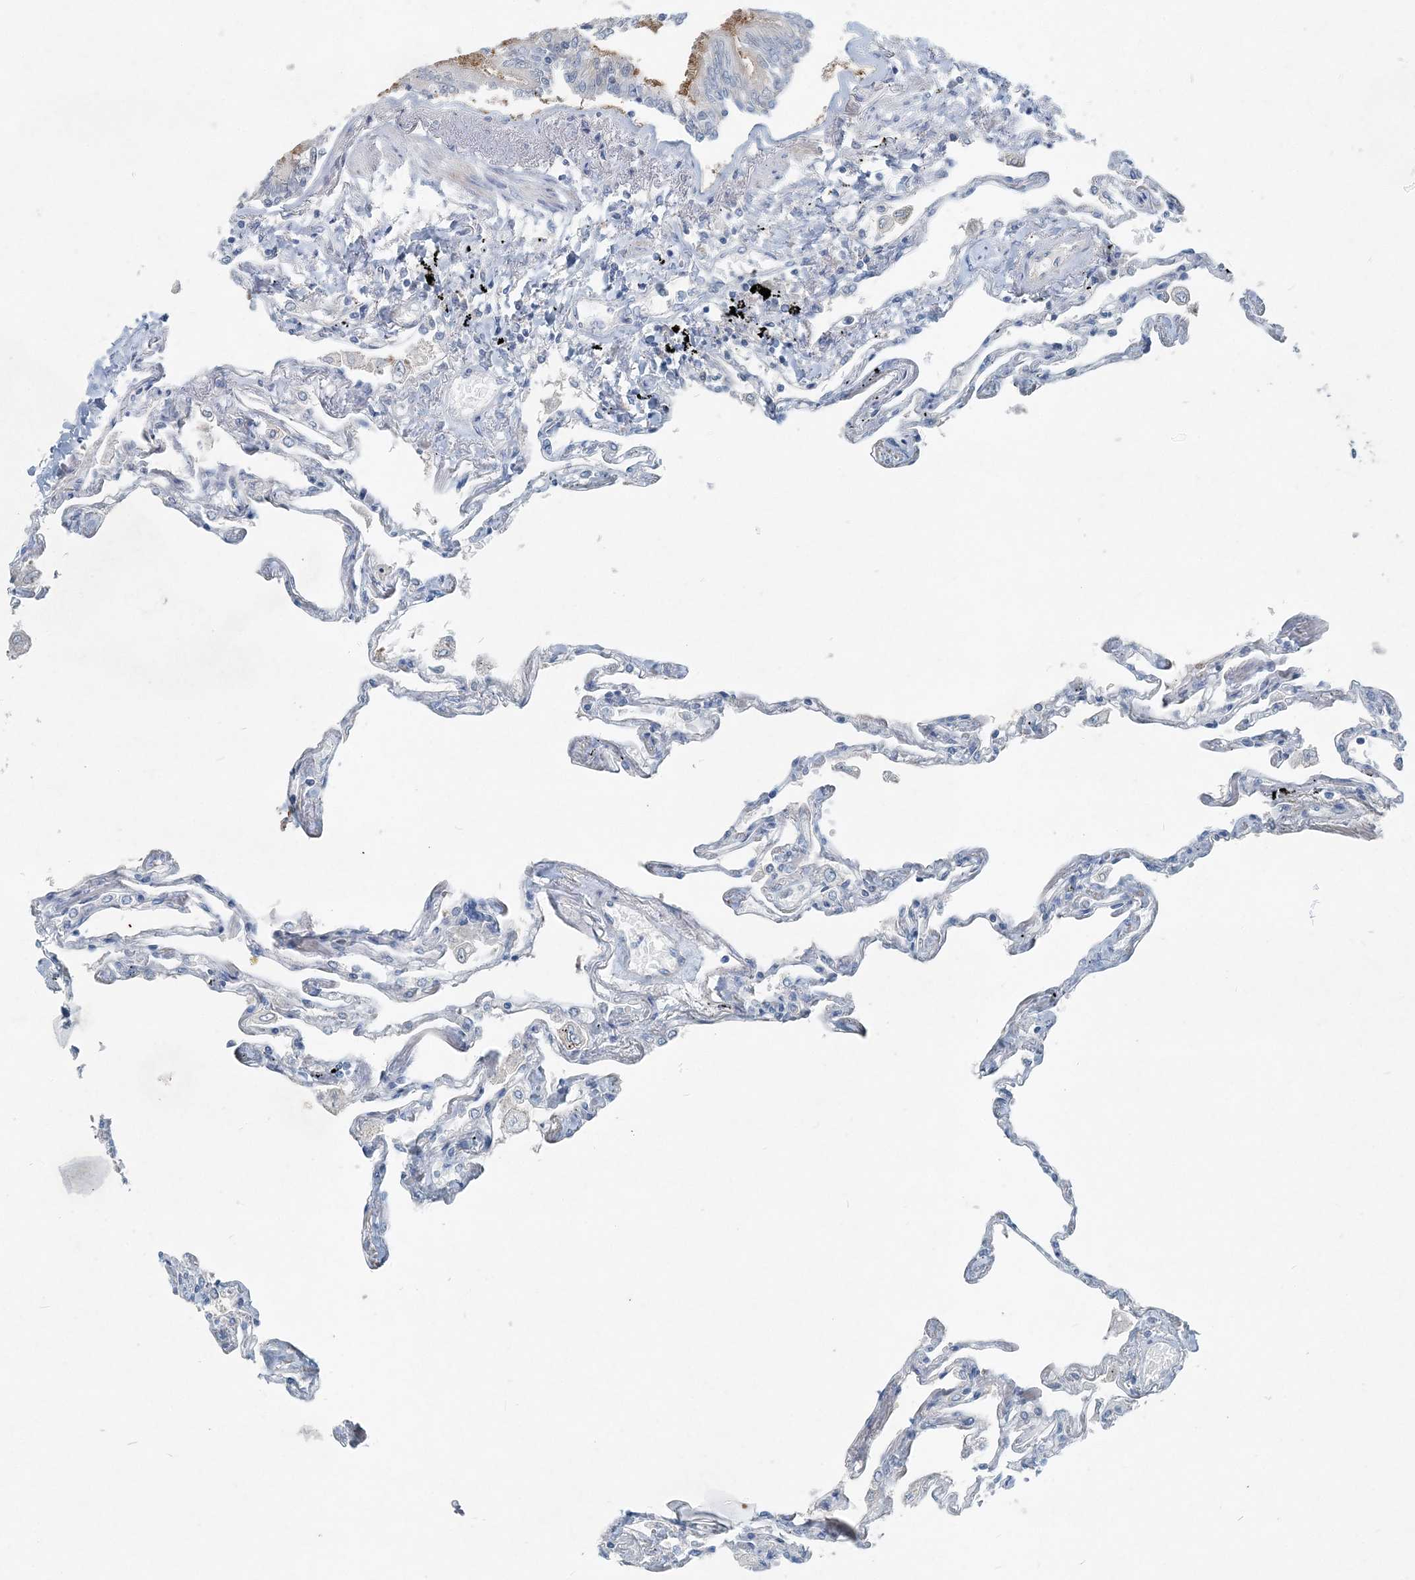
{"staining": {"intensity": "negative", "quantity": "none", "location": "none"}, "tissue": "lung", "cell_type": "Alveolar cells", "image_type": "normal", "snomed": [{"axis": "morphology", "description": "Normal tissue, NOS"}, {"axis": "topography", "description": "Lung"}], "caption": "Immunohistochemical staining of normal lung exhibits no significant positivity in alveolar cells. Nuclei are stained in blue.", "gene": "ARMH1", "patient": {"sex": "female", "age": 67}}